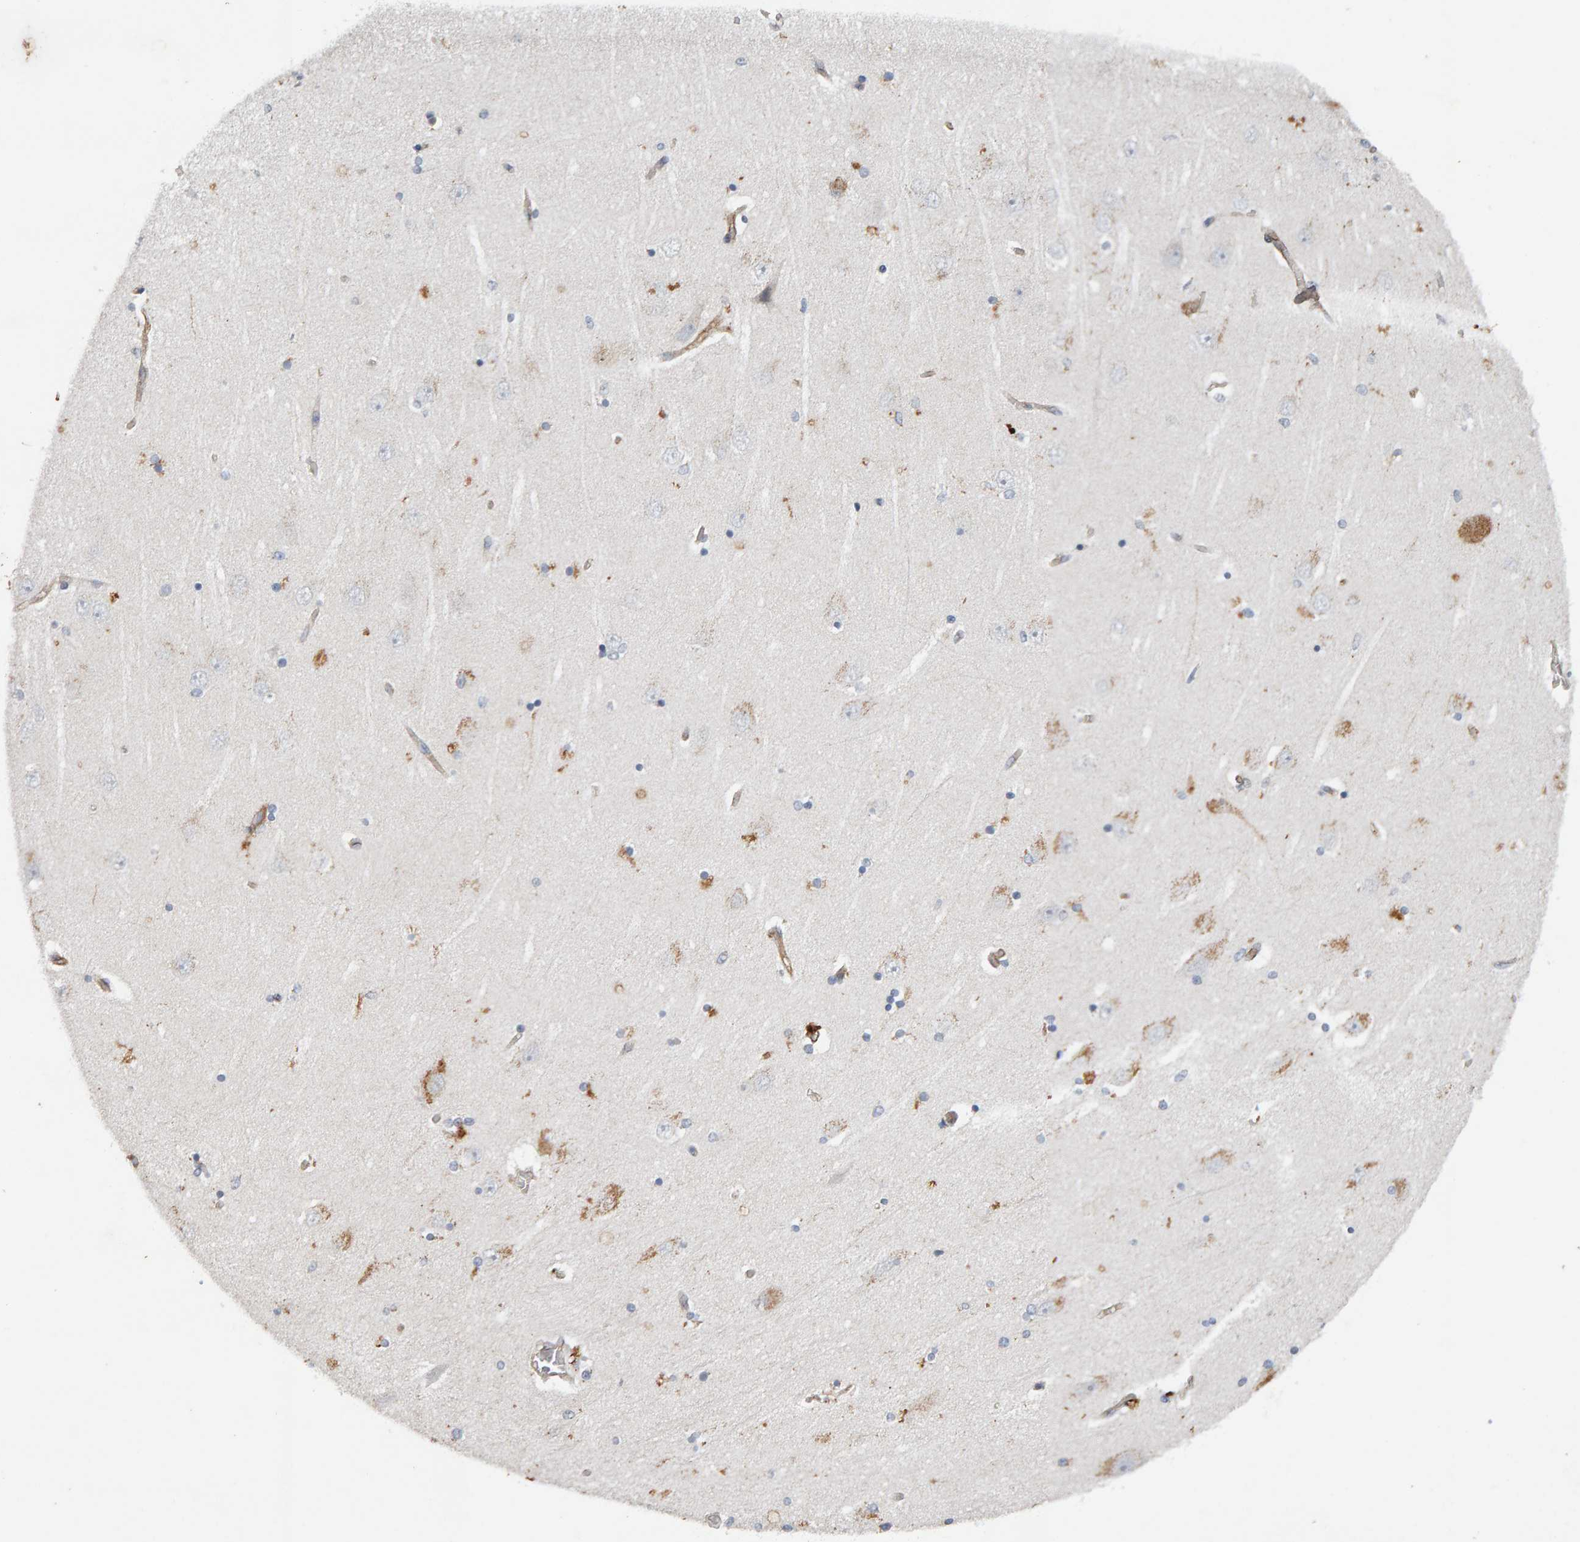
{"staining": {"intensity": "weak", "quantity": "<25%", "location": "cytoplasmic/membranous"}, "tissue": "hippocampus", "cell_type": "Glial cells", "image_type": "normal", "snomed": [{"axis": "morphology", "description": "Normal tissue, NOS"}, {"axis": "topography", "description": "Hippocampus"}], "caption": "Protein analysis of unremarkable hippocampus exhibits no significant positivity in glial cells. (Brightfield microscopy of DAB (3,3'-diaminobenzidine) immunohistochemistry (IHC) at high magnification).", "gene": "PTPRM", "patient": {"sex": "female", "age": 54}}